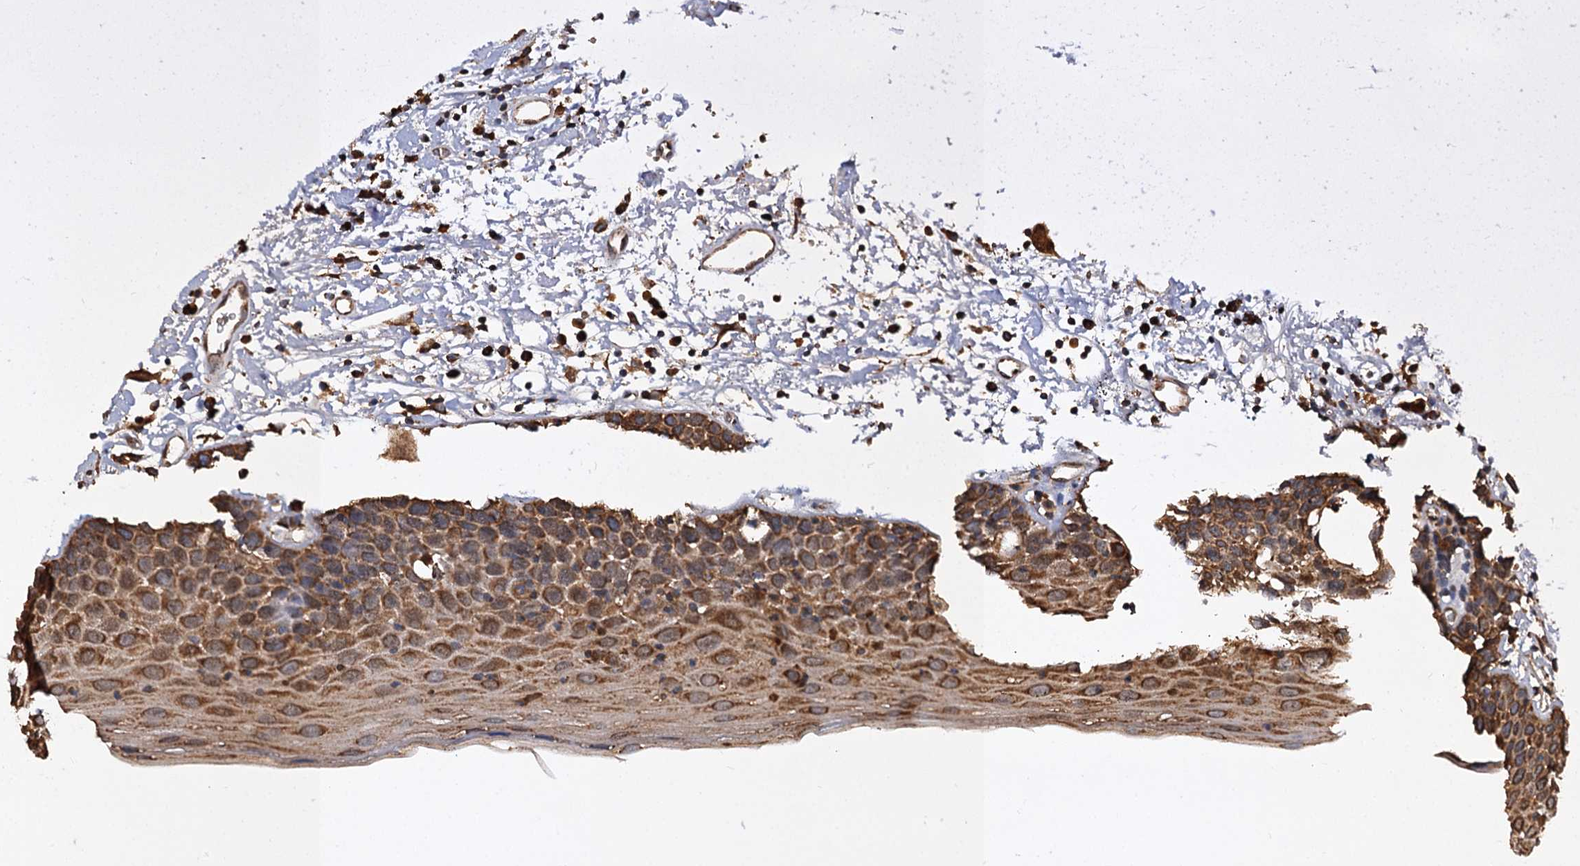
{"staining": {"intensity": "moderate", "quantity": ">75%", "location": "cytoplasmic/membranous"}, "tissue": "oral mucosa", "cell_type": "Squamous epithelial cells", "image_type": "normal", "snomed": [{"axis": "morphology", "description": "Normal tissue, NOS"}, {"axis": "topography", "description": "Oral tissue"}], "caption": "Moderate cytoplasmic/membranous staining for a protein is seen in about >75% of squamous epithelial cells of normal oral mucosa using immunohistochemistry.", "gene": "LINS1", "patient": {"sex": "male", "age": 74}}